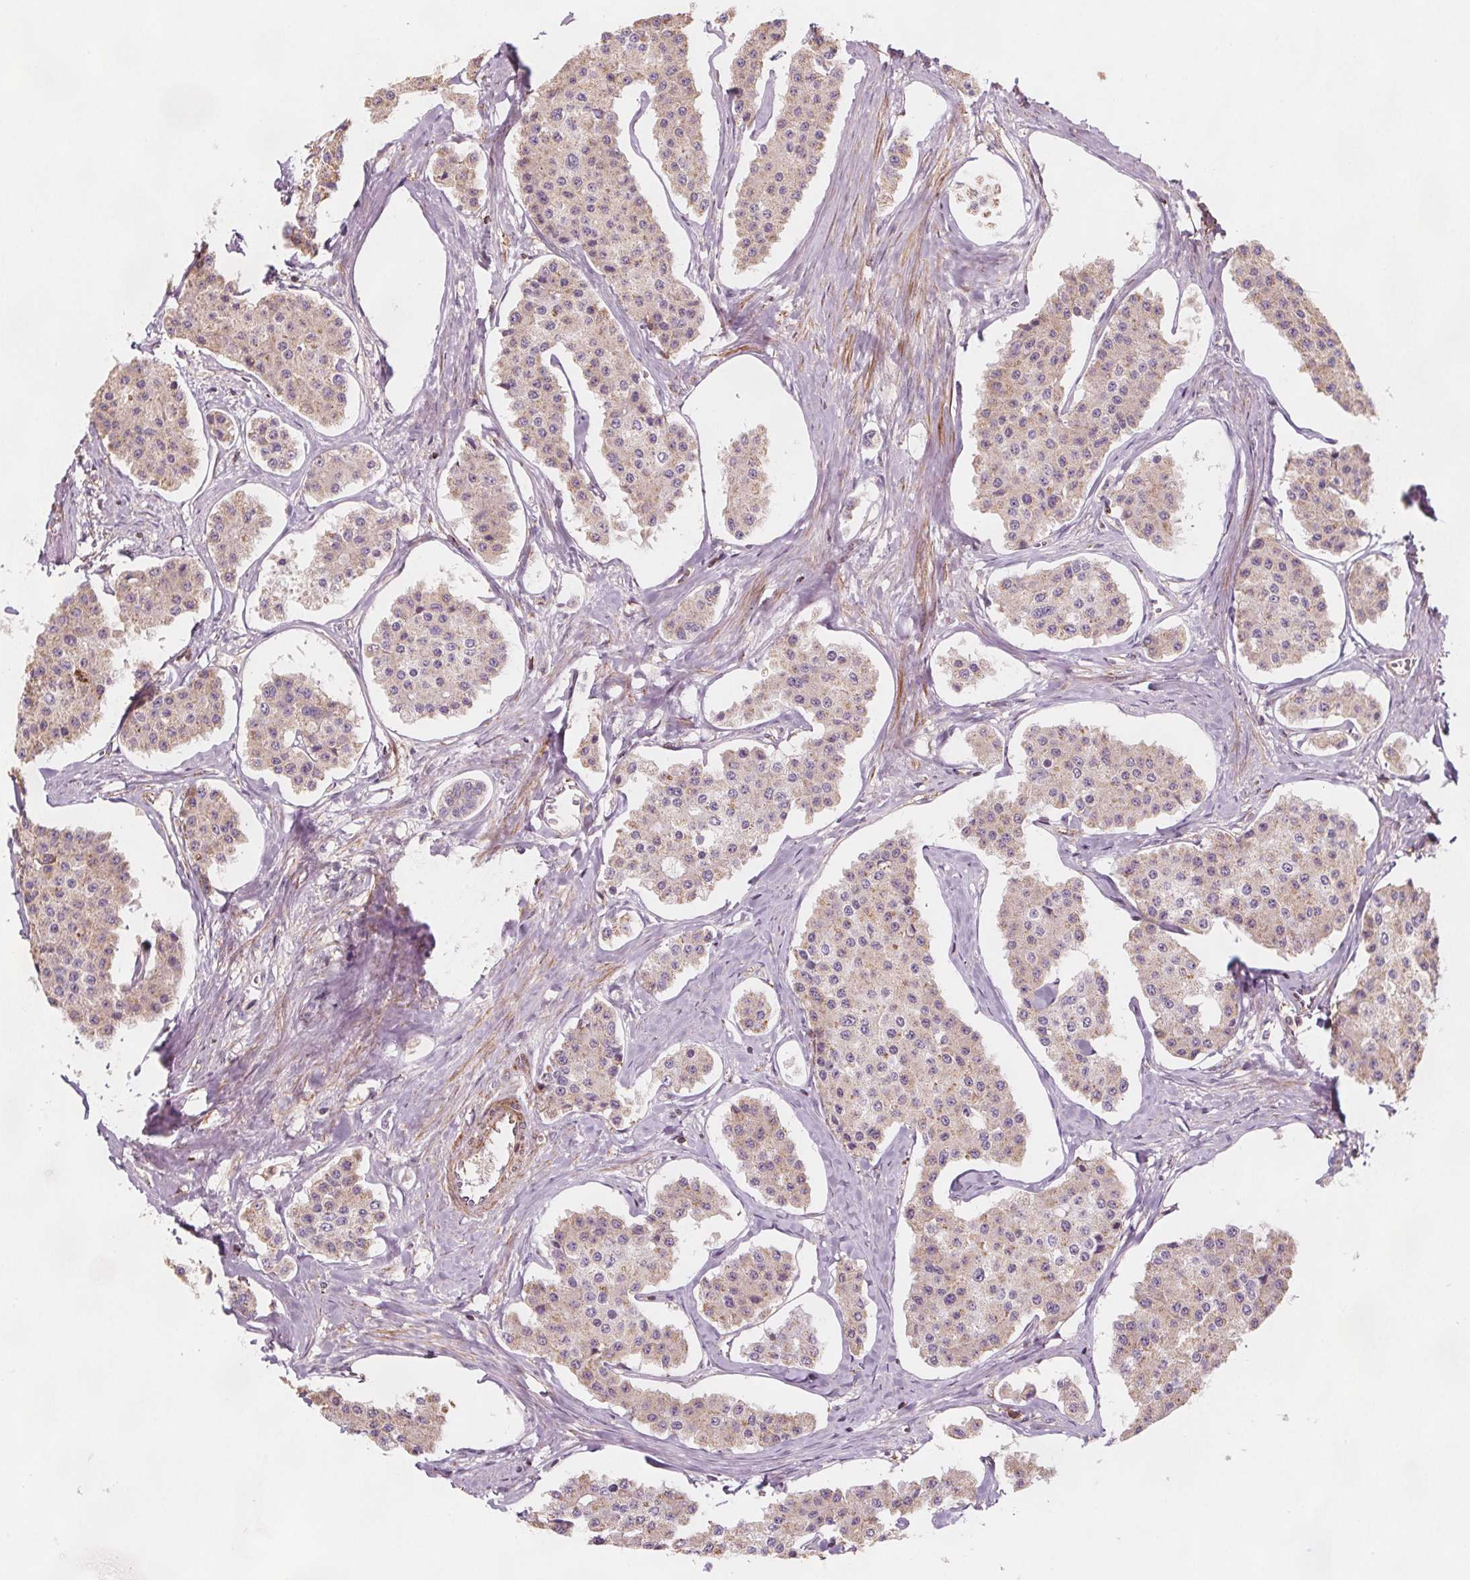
{"staining": {"intensity": "weak", "quantity": ">75%", "location": "cytoplasmic/membranous"}, "tissue": "carcinoid", "cell_type": "Tumor cells", "image_type": "cancer", "snomed": [{"axis": "morphology", "description": "Carcinoid, malignant, NOS"}, {"axis": "topography", "description": "Small intestine"}], "caption": "Weak cytoplasmic/membranous expression for a protein is identified in about >75% of tumor cells of carcinoid using immunohistochemistry.", "gene": "ADAM33", "patient": {"sex": "female", "age": 65}}